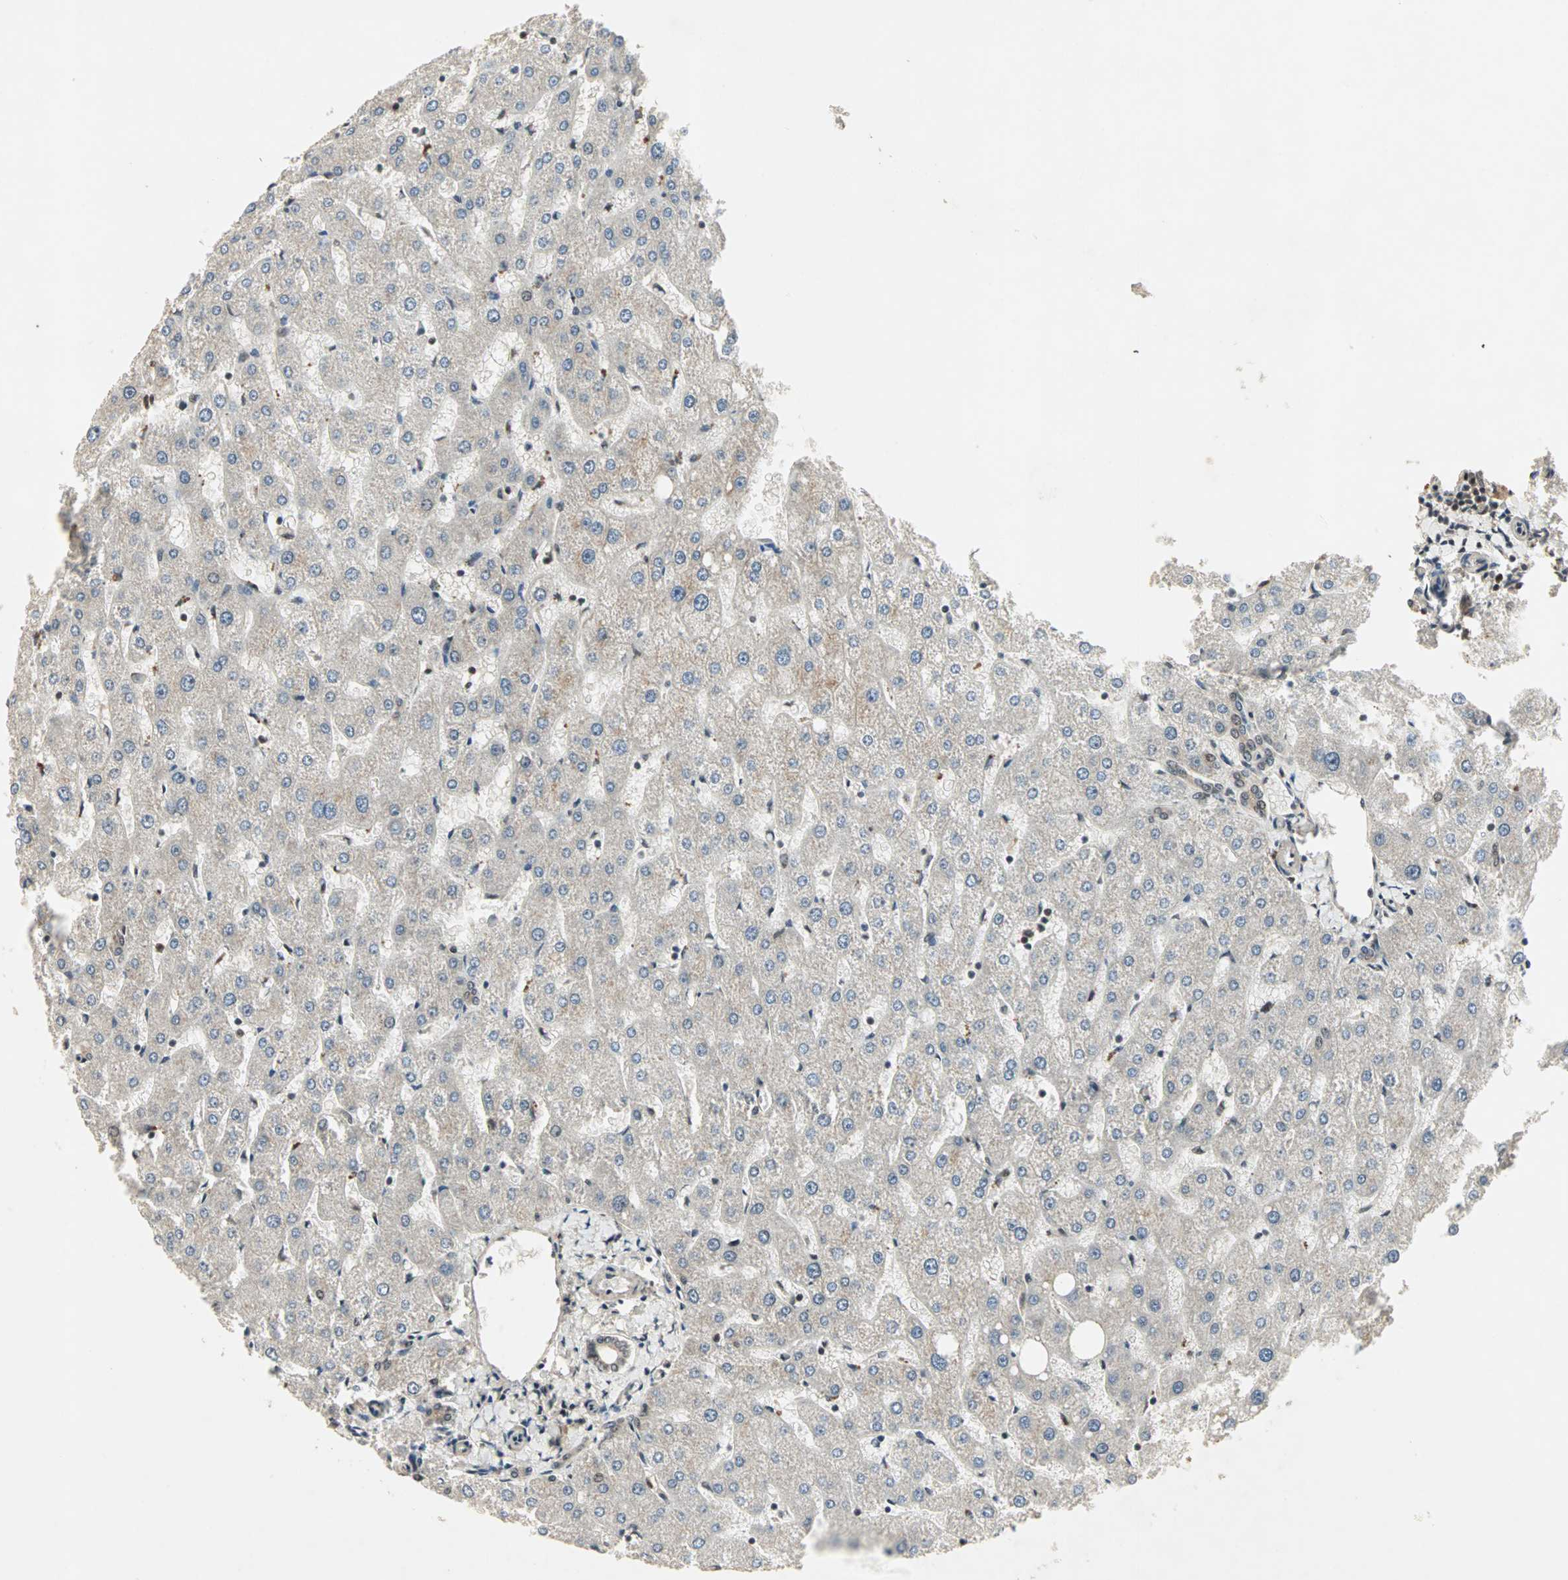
{"staining": {"intensity": "moderate", "quantity": ">75%", "location": "cytoplasmic/membranous"}, "tissue": "liver", "cell_type": "Cholangiocytes", "image_type": "normal", "snomed": [{"axis": "morphology", "description": "Normal tissue, NOS"}, {"axis": "topography", "description": "Liver"}], "caption": "IHC micrograph of normal liver stained for a protein (brown), which displays medium levels of moderate cytoplasmic/membranous expression in approximately >75% of cholangiocytes.", "gene": "CSNK2B", "patient": {"sex": "male", "age": 67}}